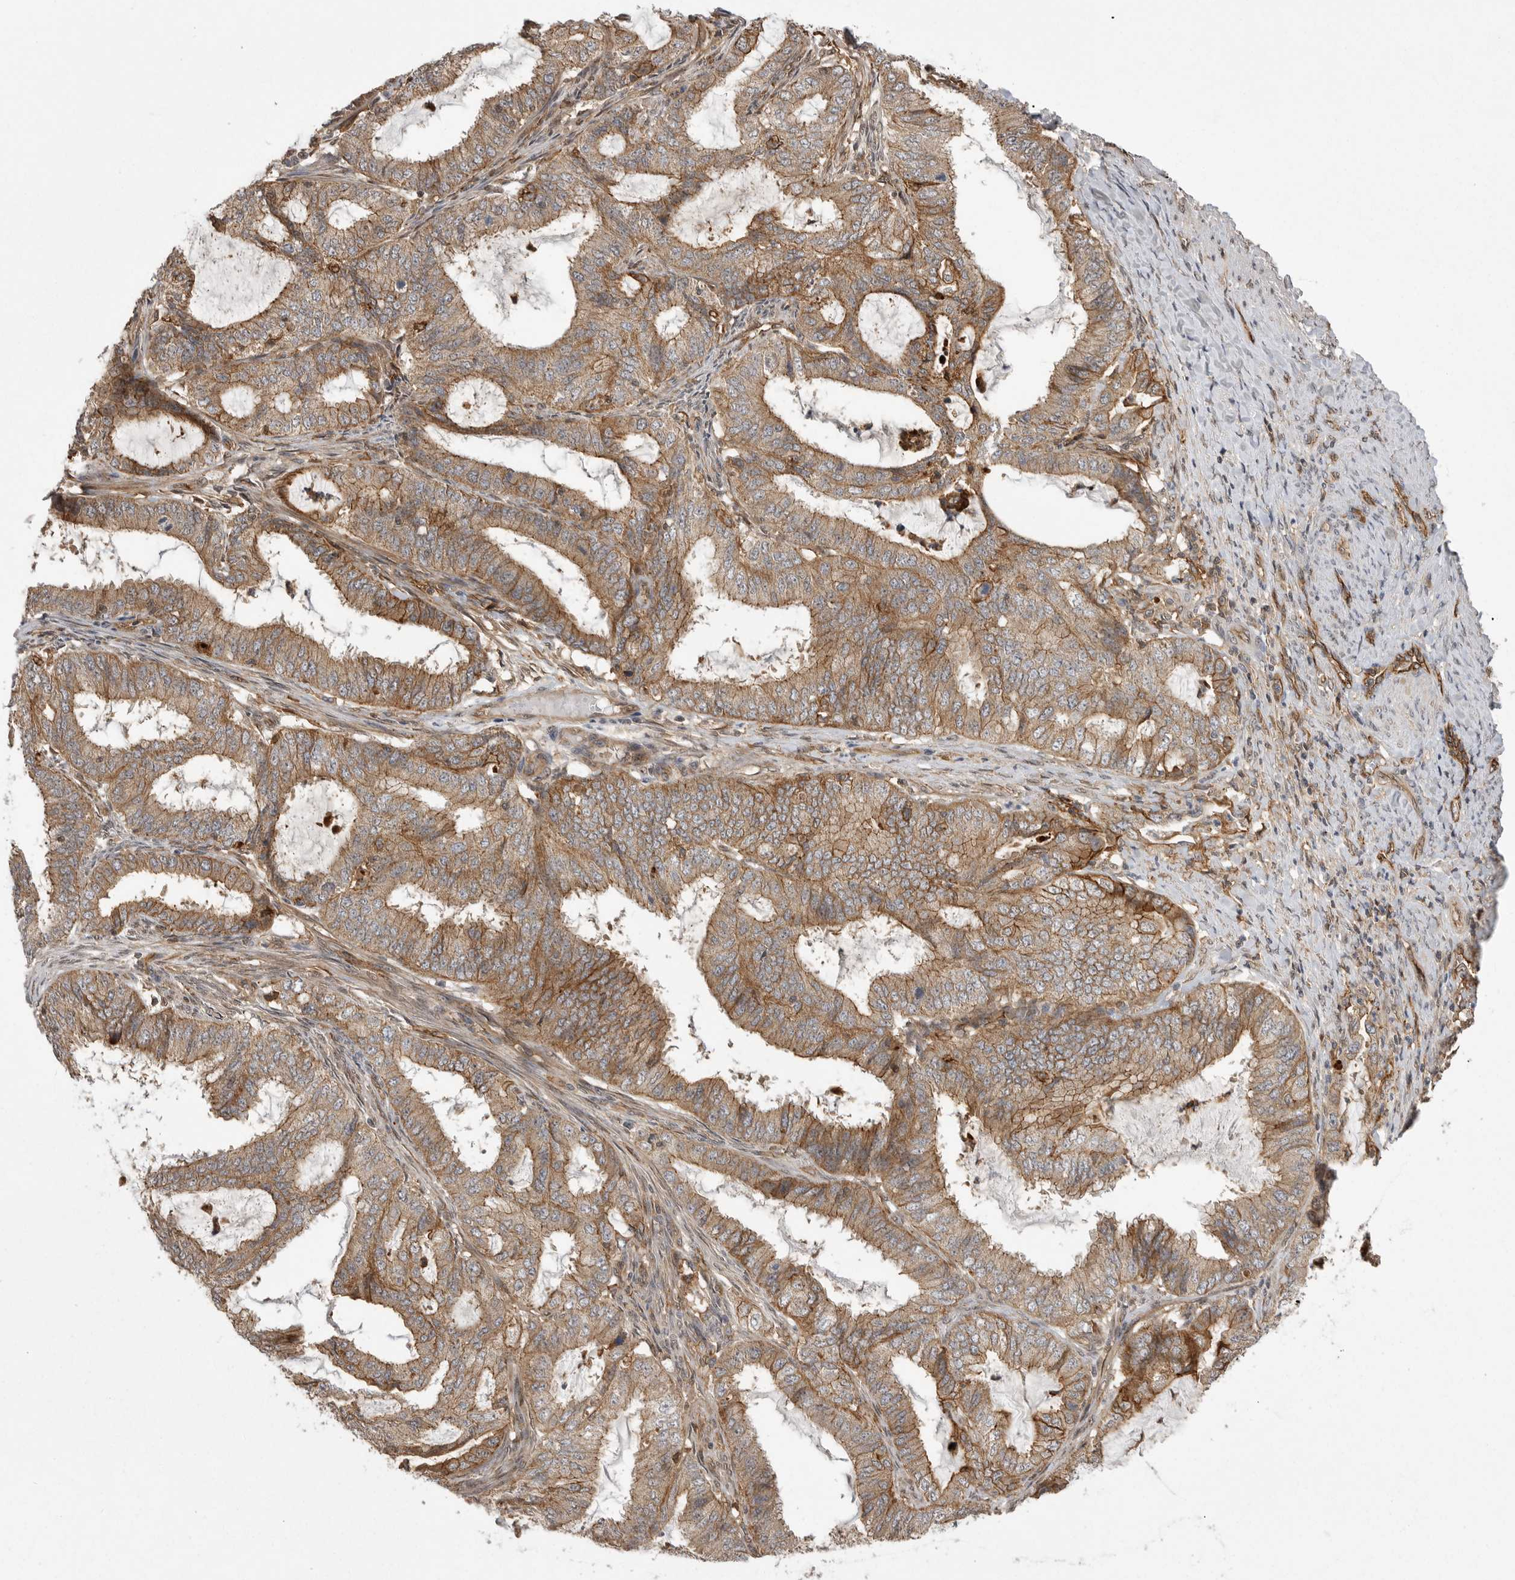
{"staining": {"intensity": "moderate", "quantity": ">75%", "location": "cytoplasmic/membranous"}, "tissue": "endometrial cancer", "cell_type": "Tumor cells", "image_type": "cancer", "snomed": [{"axis": "morphology", "description": "Adenocarcinoma, NOS"}, {"axis": "topography", "description": "Endometrium"}], "caption": "Adenocarcinoma (endometrial) stained for a protein reveals moderate cytoplasmic/membranous positivity in tumor cells.", "gene": "NECTIN1", "patient": {"sex": "female", "age": 51}}